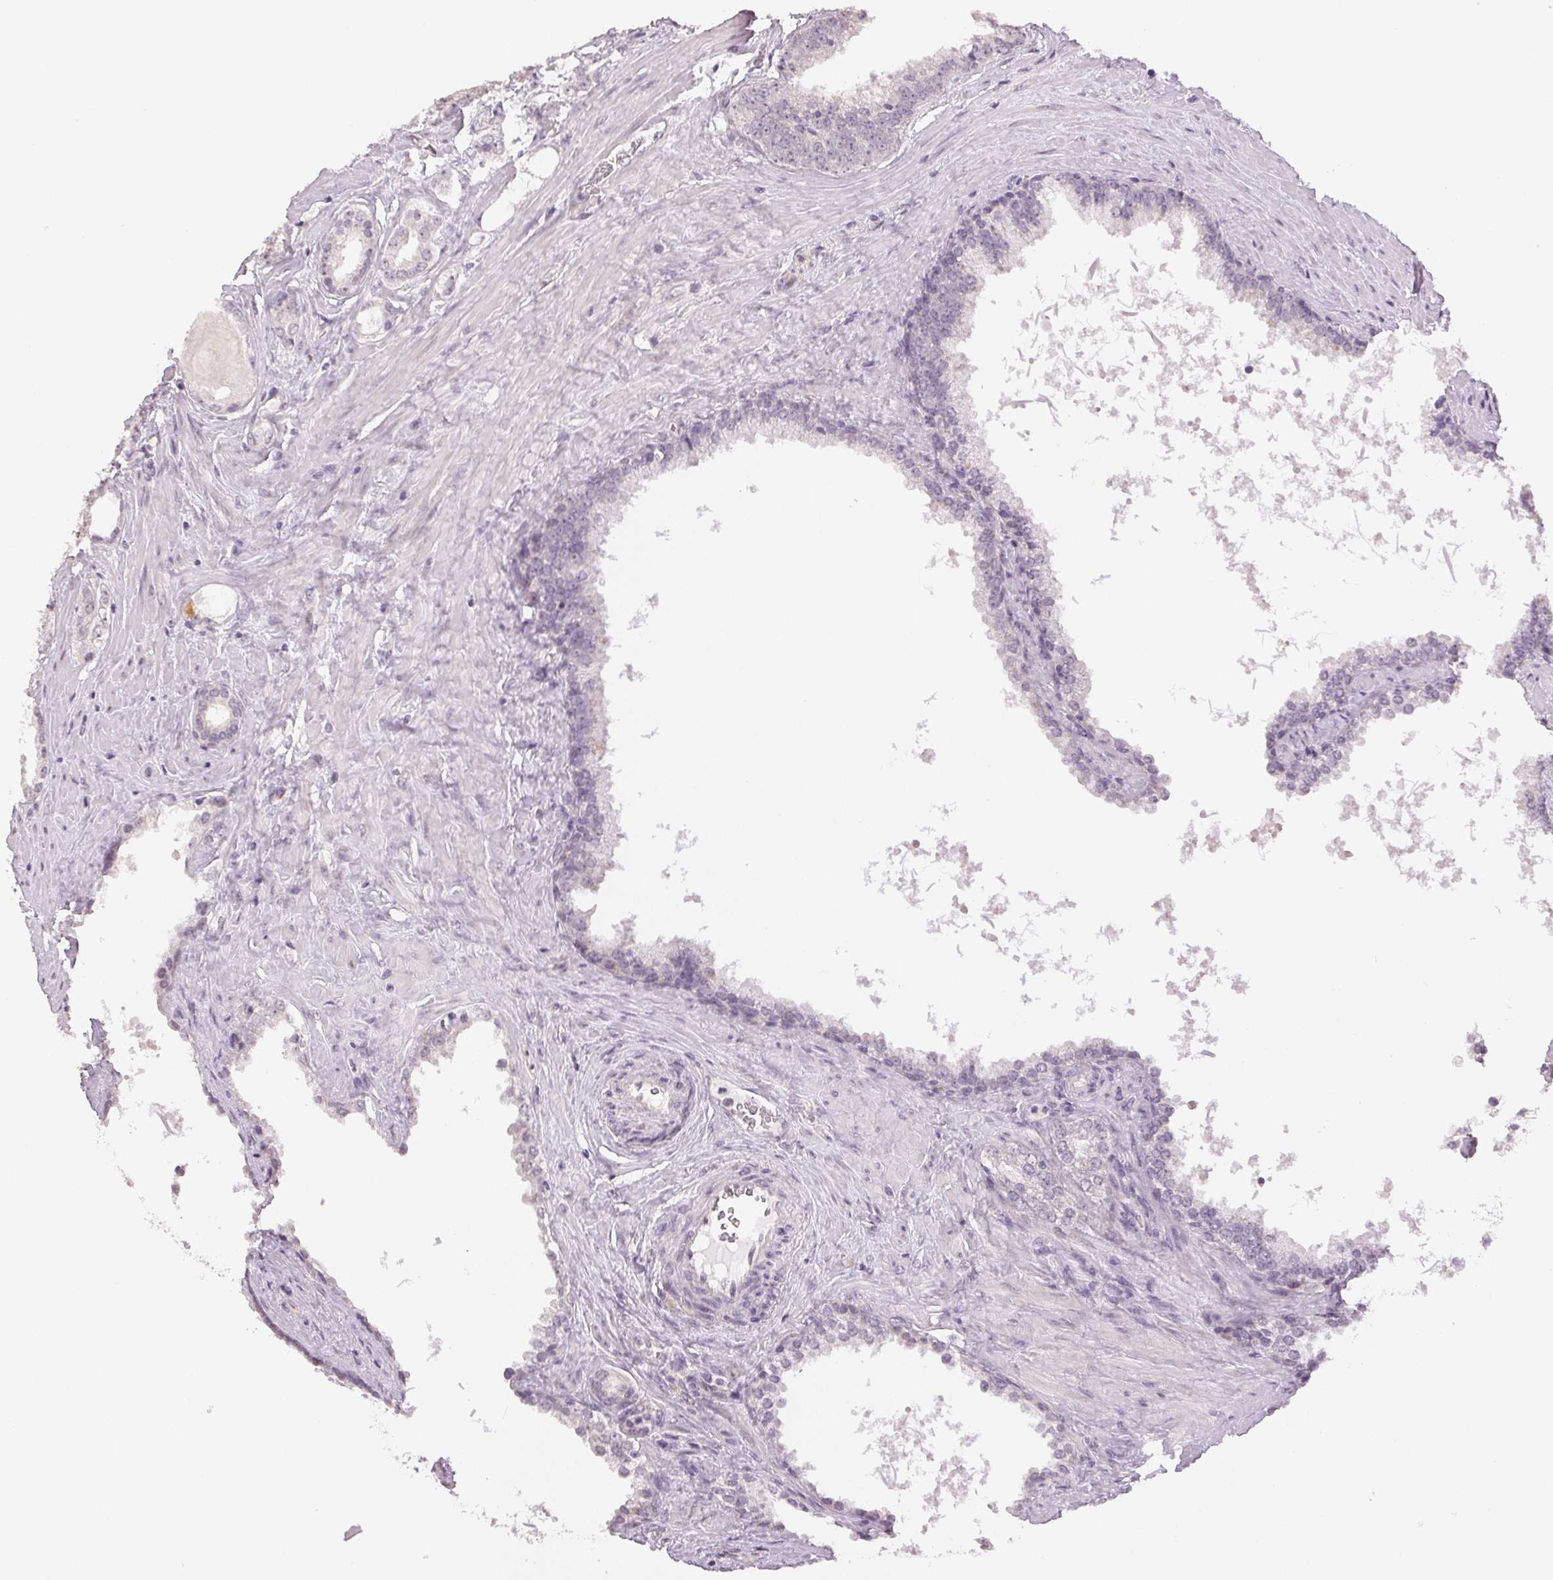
{"staining": {"intensity": "negative", "quantity": "none", "location": "none"}, "tissue": "prostate cancer", "cell_type": "Tumor cells", "image_type": "cancer", "snomed": [{"axis": "morphology", "description": "Adenocarcinoma, Low grade"}, {"axis": "topography", "description": "Prostate"}], "caption": "Protein analysis of prostate cancer (low-grade adenocarcinoma) demonstrates no significant expression in tumor cells.", "gene": "PLCB1", "patient": {"sex": "male", "age": 65}}